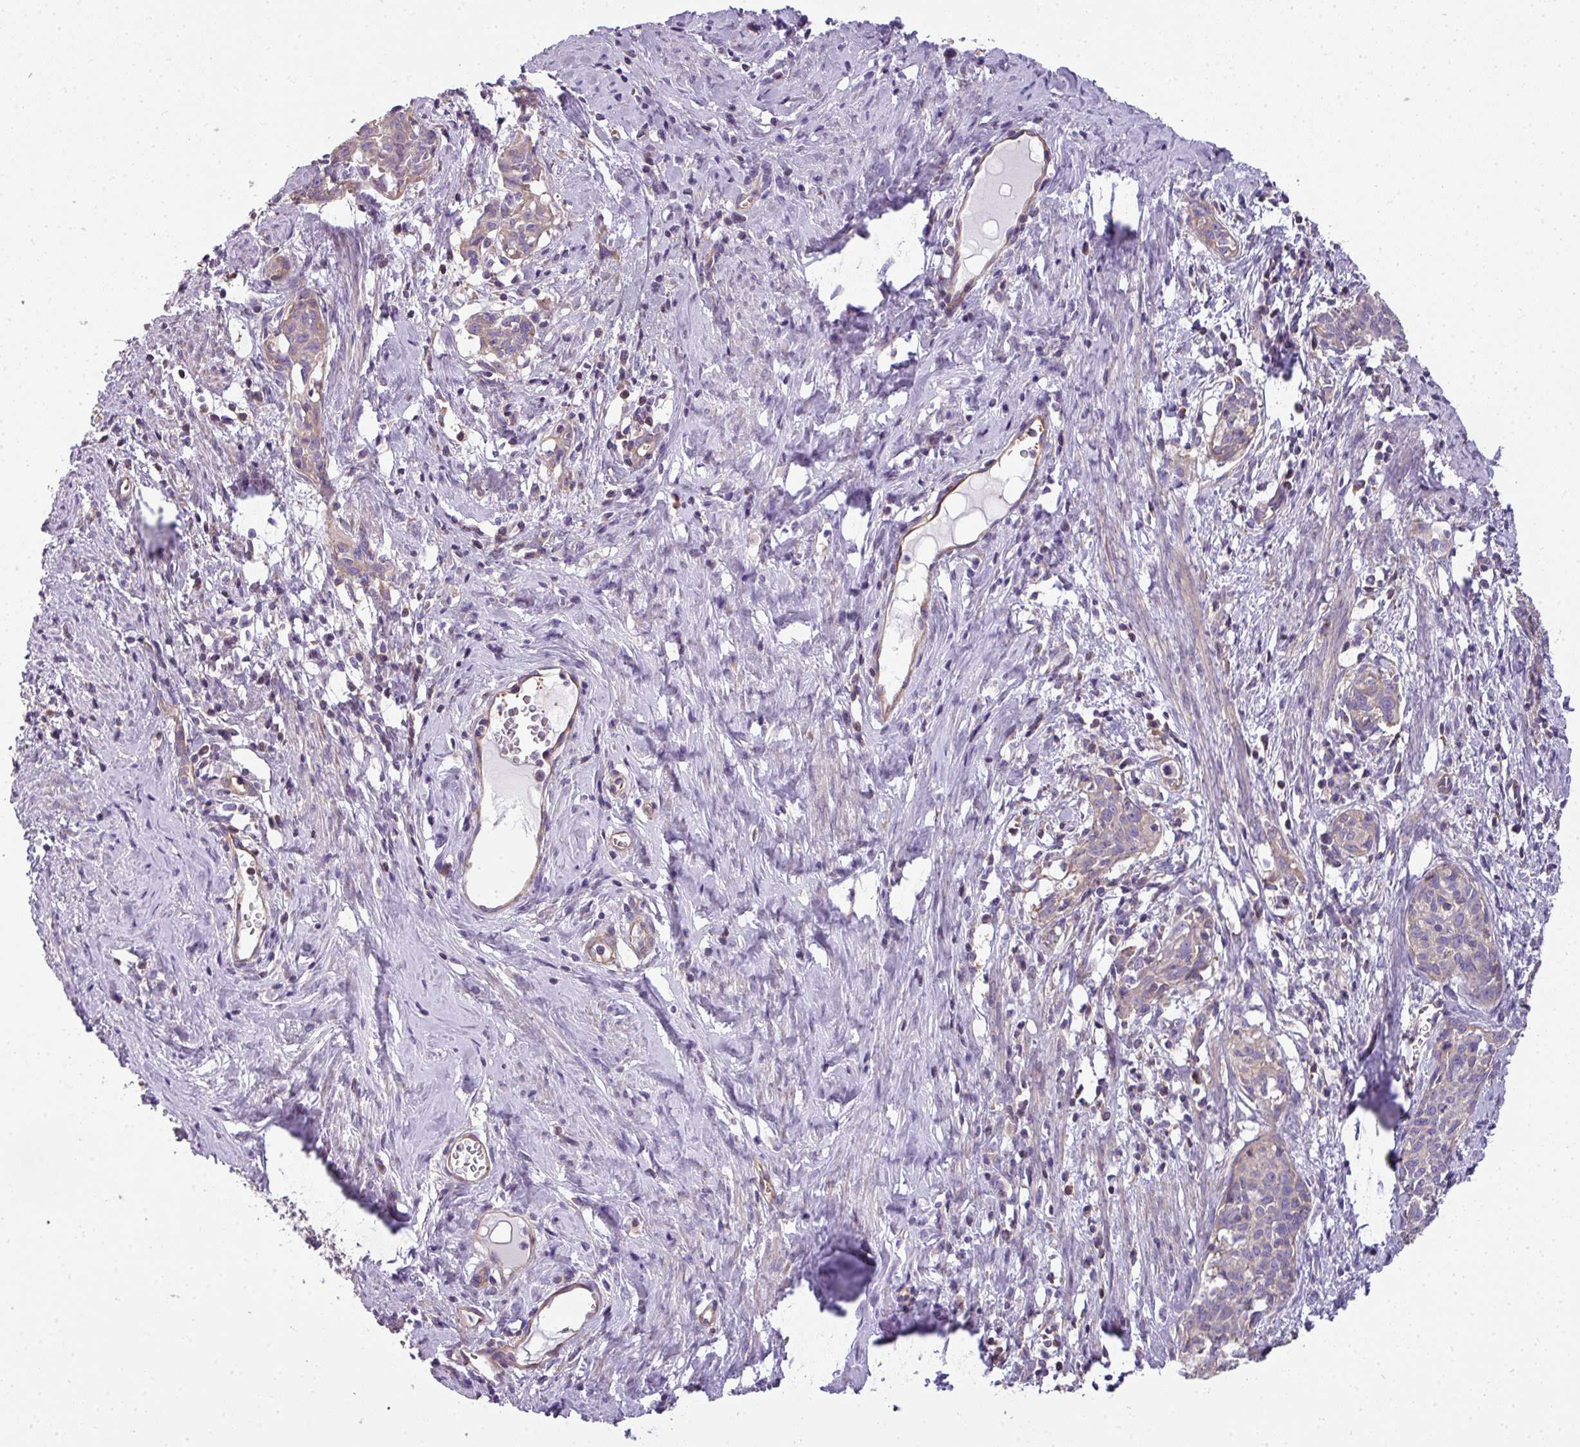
{"staining": {"intensity": "weak", "quantity": ">75%", "location": "cytoplasmic/membranous"}, "tissue": "cervical cancer", "cell_type": "Tumor cells", "image_type": "cancer", "snomed": [{"axis": "morphology", "description": "Squamous cell carcinoma, NOS"}, {"axis": "topography", "description": "Cervix"}], "caption": "Weak cytoplasmic/membranous staining is seen in approximately >75% of tumor cells in cervical squamous cell carcinoma.", "gene": "PALS2", "patient": {"sex": "female", "age": 52}}